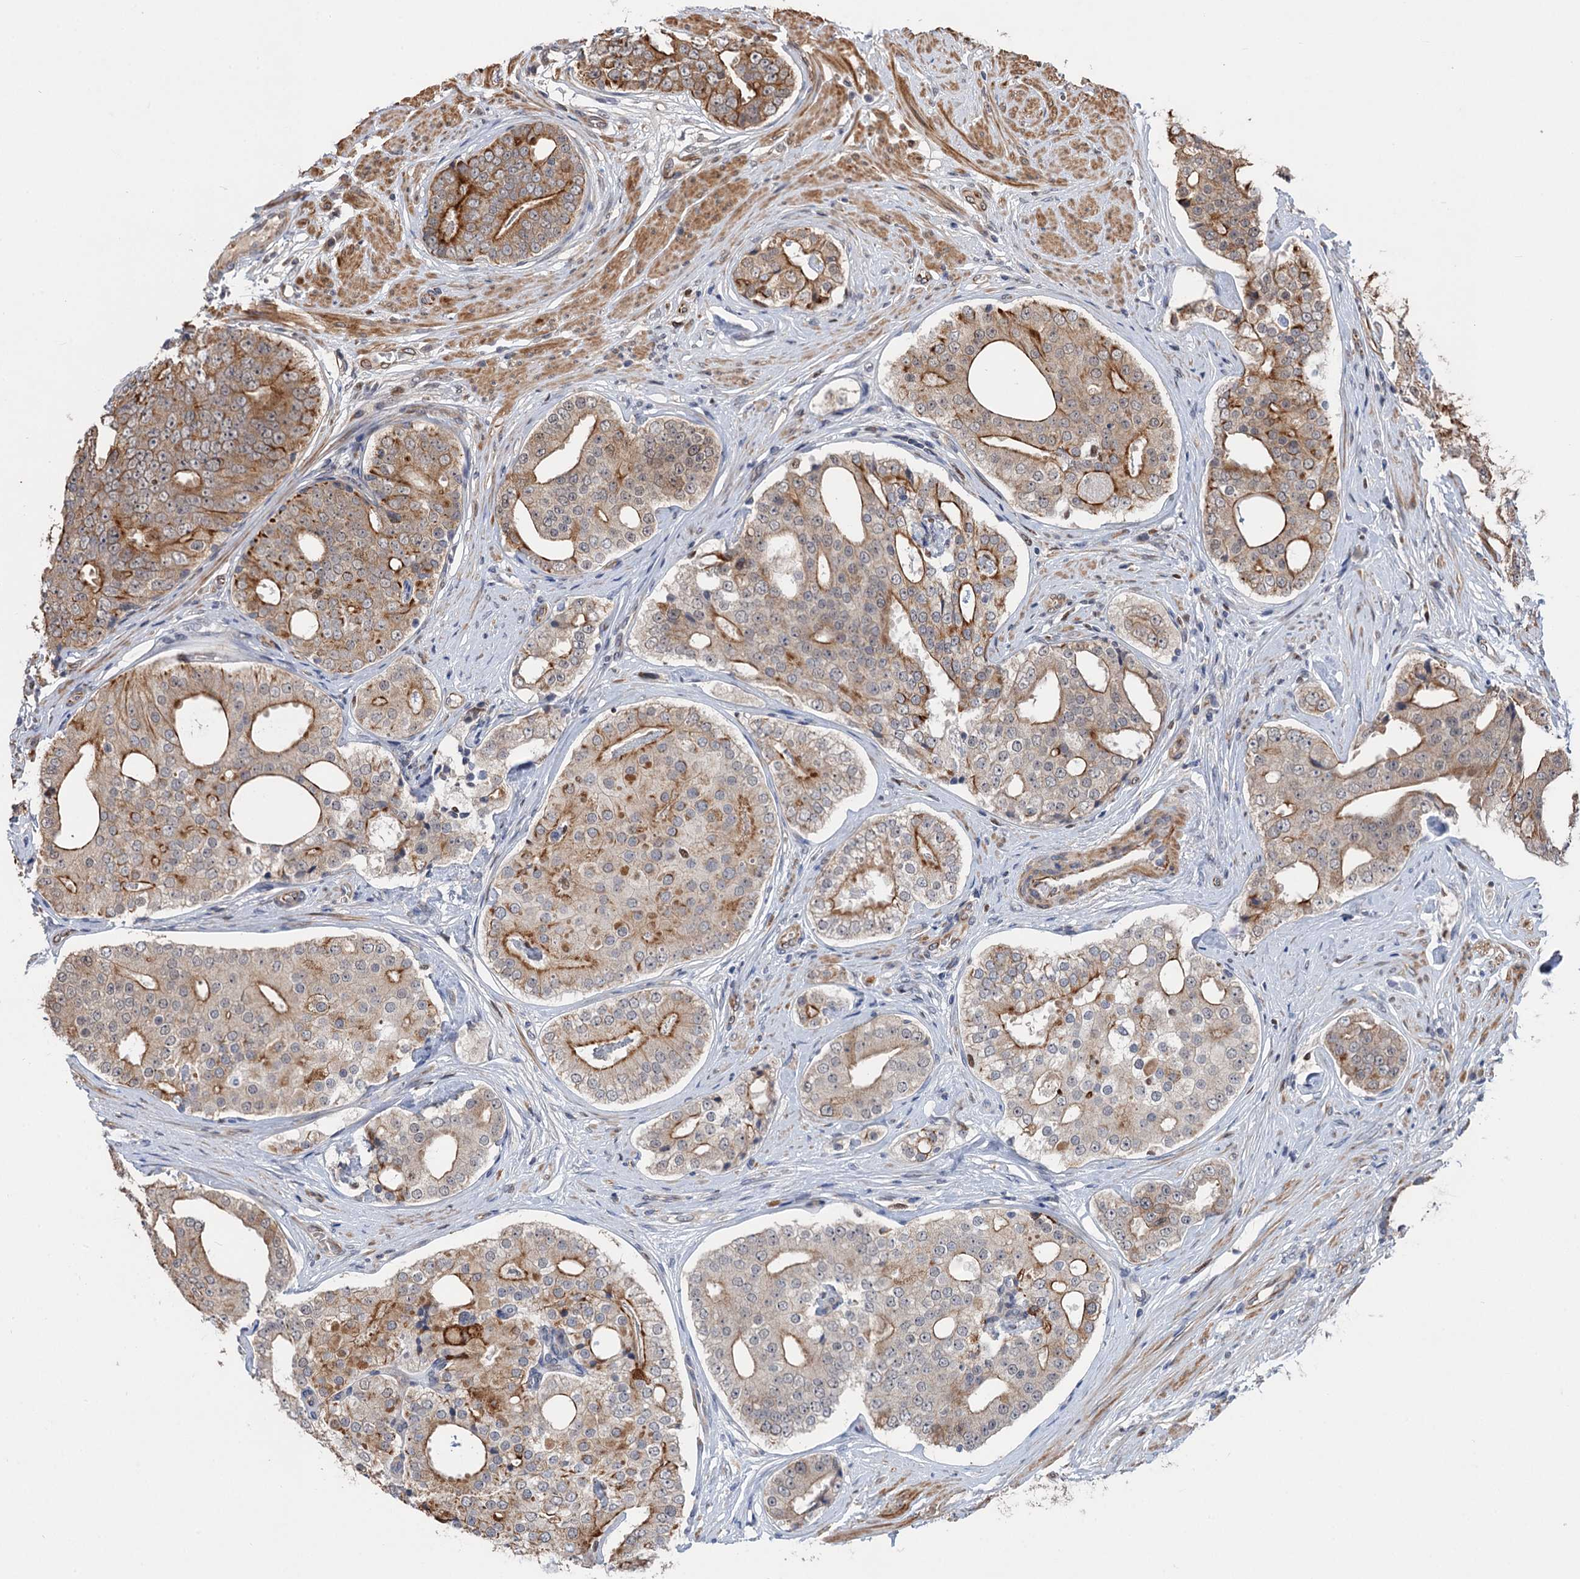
{"staining": {"intensity": "moderate", "quantity": "25%-75%", "location": "cytoplasmic/membranous"}, "tissue": "prostate cancer", "cell_type": "Tumor cells", "image_type": "cancer", "snomed": [{"axis": "morphology", "description": "Adenocarcinoma, High grade"}, {"axis": "topography", "description": "Prostate"}], "caption": "An immunohistochemistry (IHC) micrograph of neoplastic tissue is shown. Protein staining in brown labels moderate cytoplasmic/membranous positivity in prostate cancer (adenocarcinoma (high-grade)) within tumor cells.", "gene": "TTC31", "patient": {"sex": "male", "age": 56}}